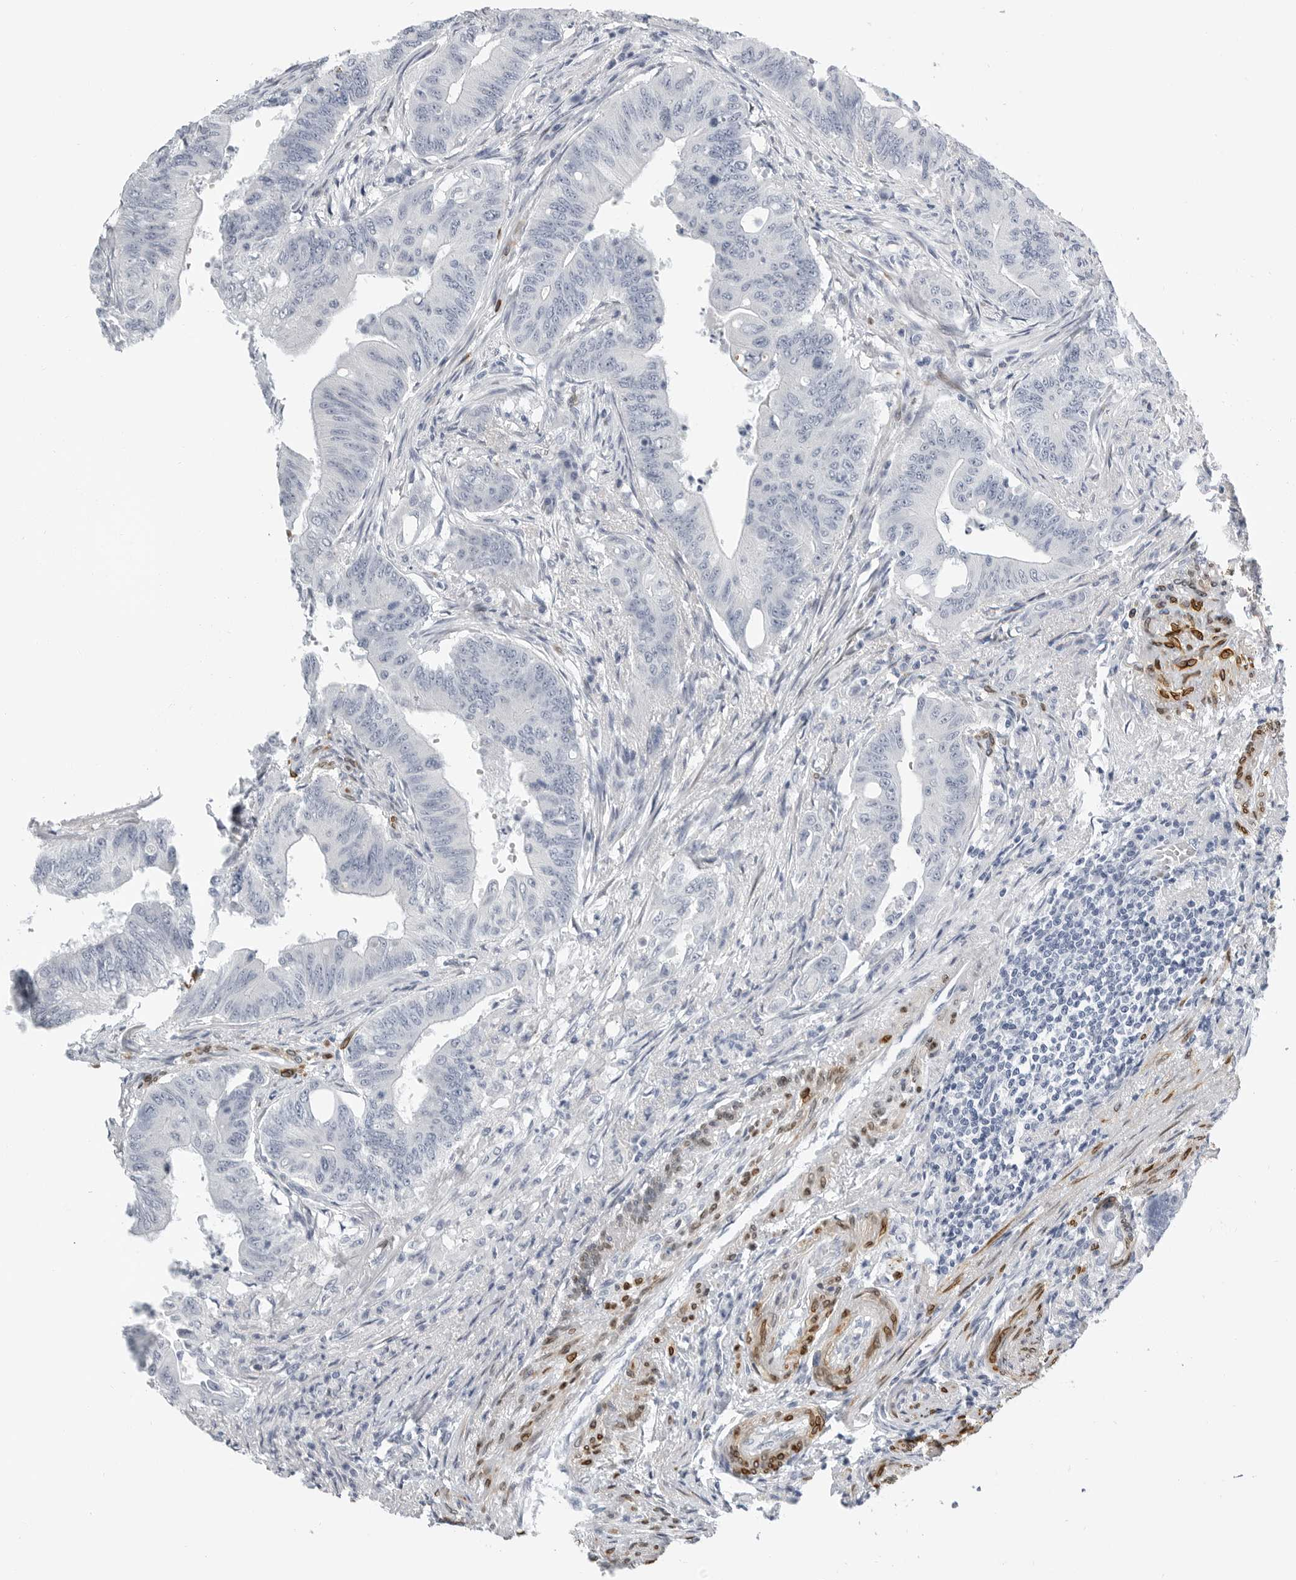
{"staining": {"intensity": "negative", "quantity": "none", "location": "none"}, "tissue": "colorectal cancer", "cell_type": "Tumor cells", "image_type": "cancer", "snomed": [{"axis": "morphology", "description": "Adenoma, NOS"}, {"axis": "morphology", "description": "Adenocarcinoma, NOS"}, {"axis": "topography", "description": "Colon"}], "caption": "DAB immunohistochemical staining of human adenoma (colorectal) reveals no significant staining in tumor cells. The staining was performed using DAB to visualize the protein expression in brown, while the nuclei were stained in blue with hematoxylin (Magnification: 20x).", "gene": "PLN", "patient": {"sex": "male", "age": 79}}